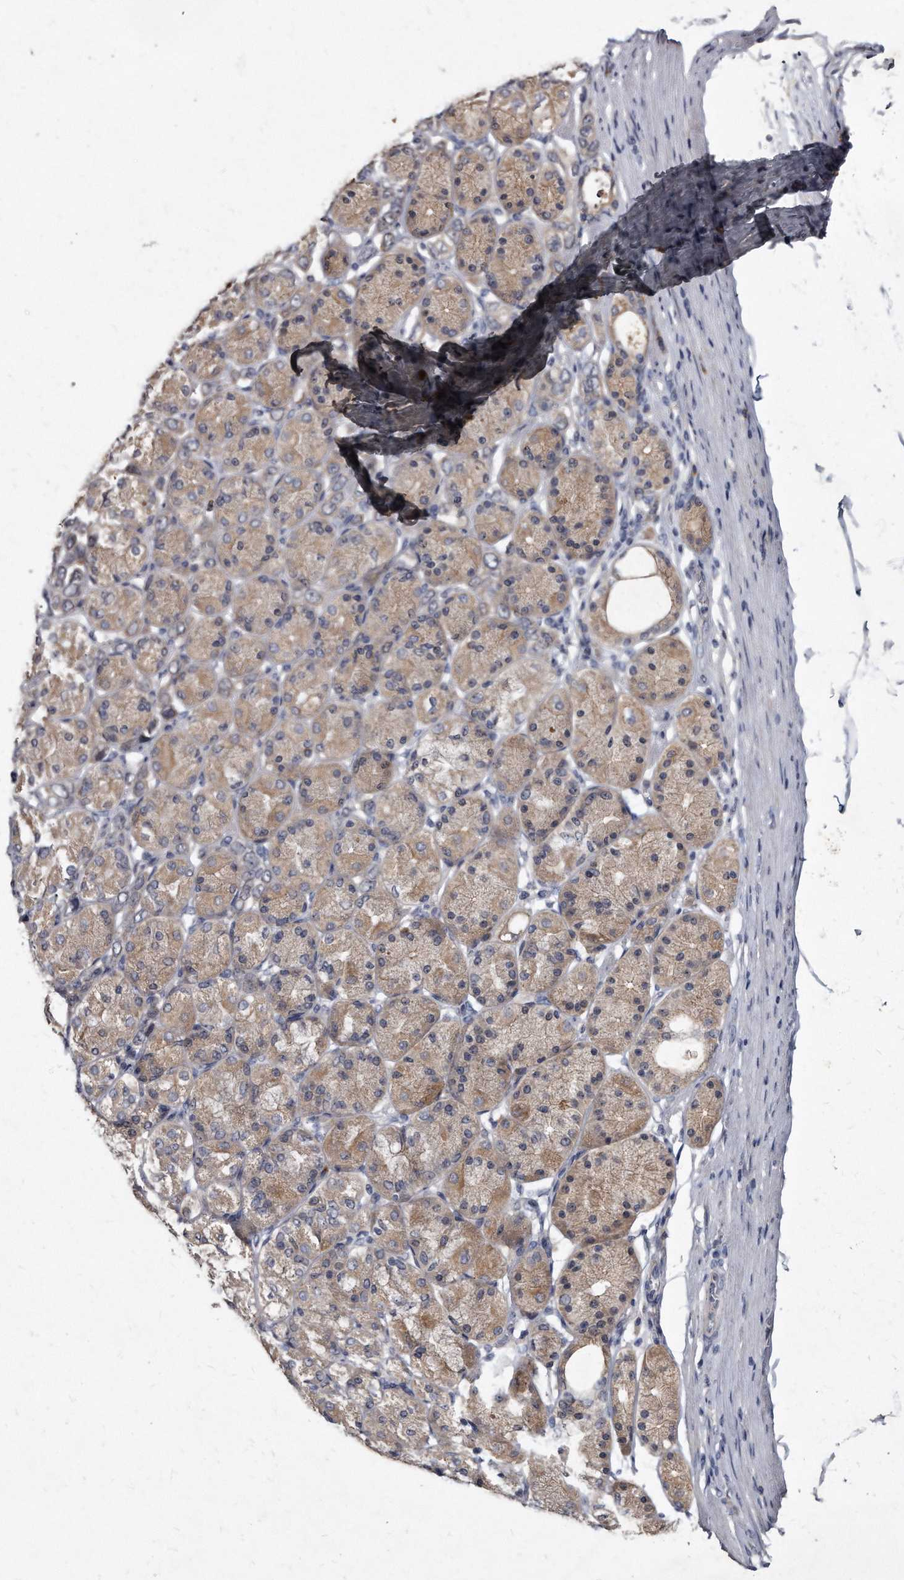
{"staining": {"intensity": "weak", "quantity": ">75%", "location": "cytoplasmic/membranous"}, "tissue": "stomach cancer", "cell_type": "Tumor cells", "image_type": "cancer", "snomed": [{"axis": "morphology", "description": "Adenocarcinoma, NOS"}, {"axis": "topography", "description": "Stomach"}], "caption": "Immunohistochemistry (IHC) histopathology image of neoplastic tissue: human stomach cancer stained using immunohistochemistry (IHC) reveals low levels of weak protein expression localized specifically in the cytoplasmic/membranous of tumor cells, appearing as a cytoplasmic/membranous brown color.", "gene": "KLHDC3", "patient": {"sex": "female", "age": 65}}